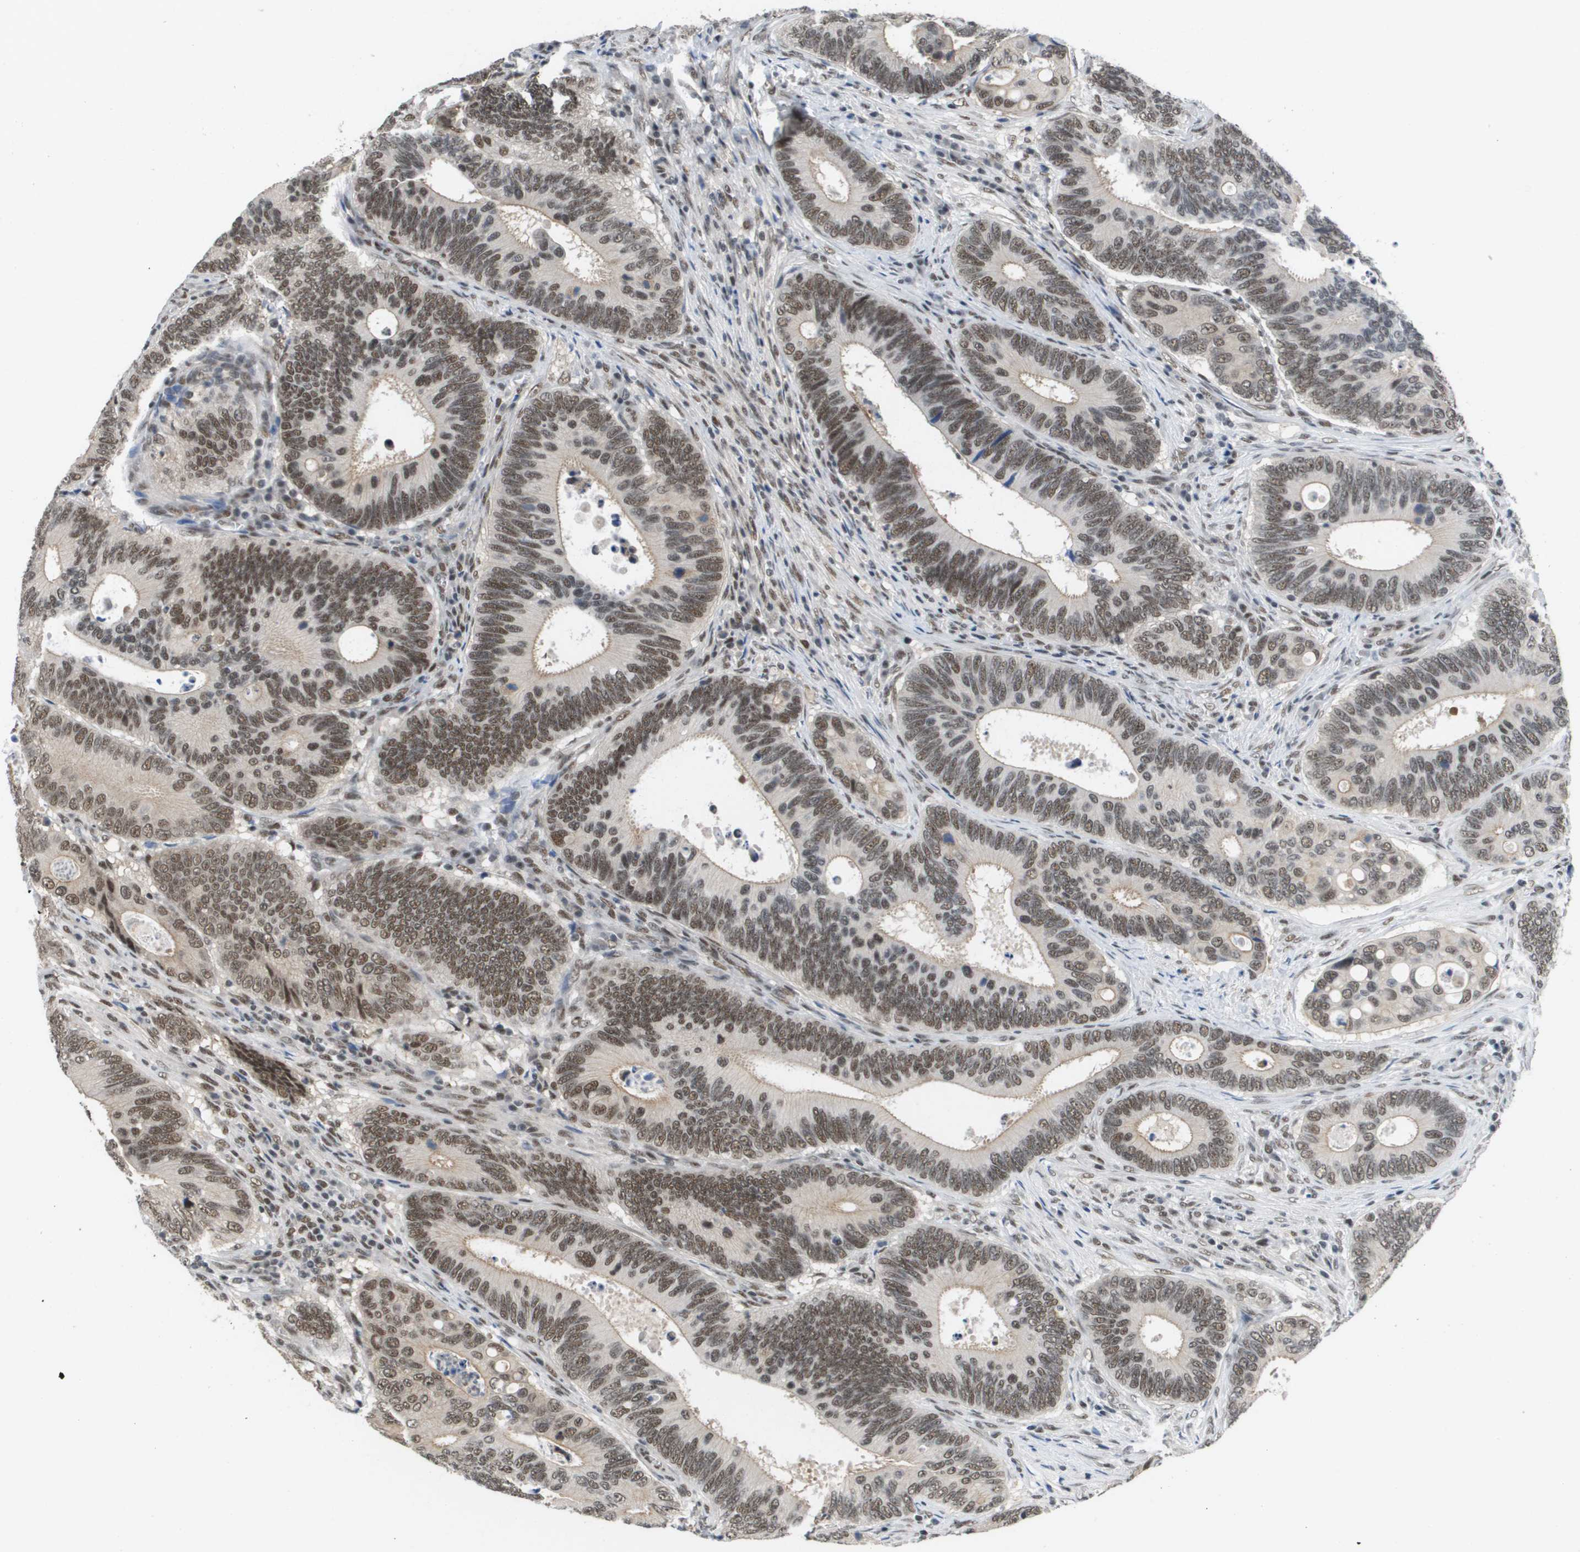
{"staining": {"intensity": "moderate", "quantity": ">75%", "location": "nuclear"}, "tissue": "colorectal cancer", "cell_type": "Tumor cells", "image_type": "cancer", "snomed": [{"axis": "morphology", "description": "Inflammation, NOS"}, {"axis": "morphology", "description": "Adenocarcinoma, NOS"}, {"axis": "topography", "description": "Colon"}], "caption": "Tumor cells reveal moderate nuclear staining in about >75% of cells in colorectal cancer.", "gene": "ISY1", "patient": {"sex": "male", "age": 72}}